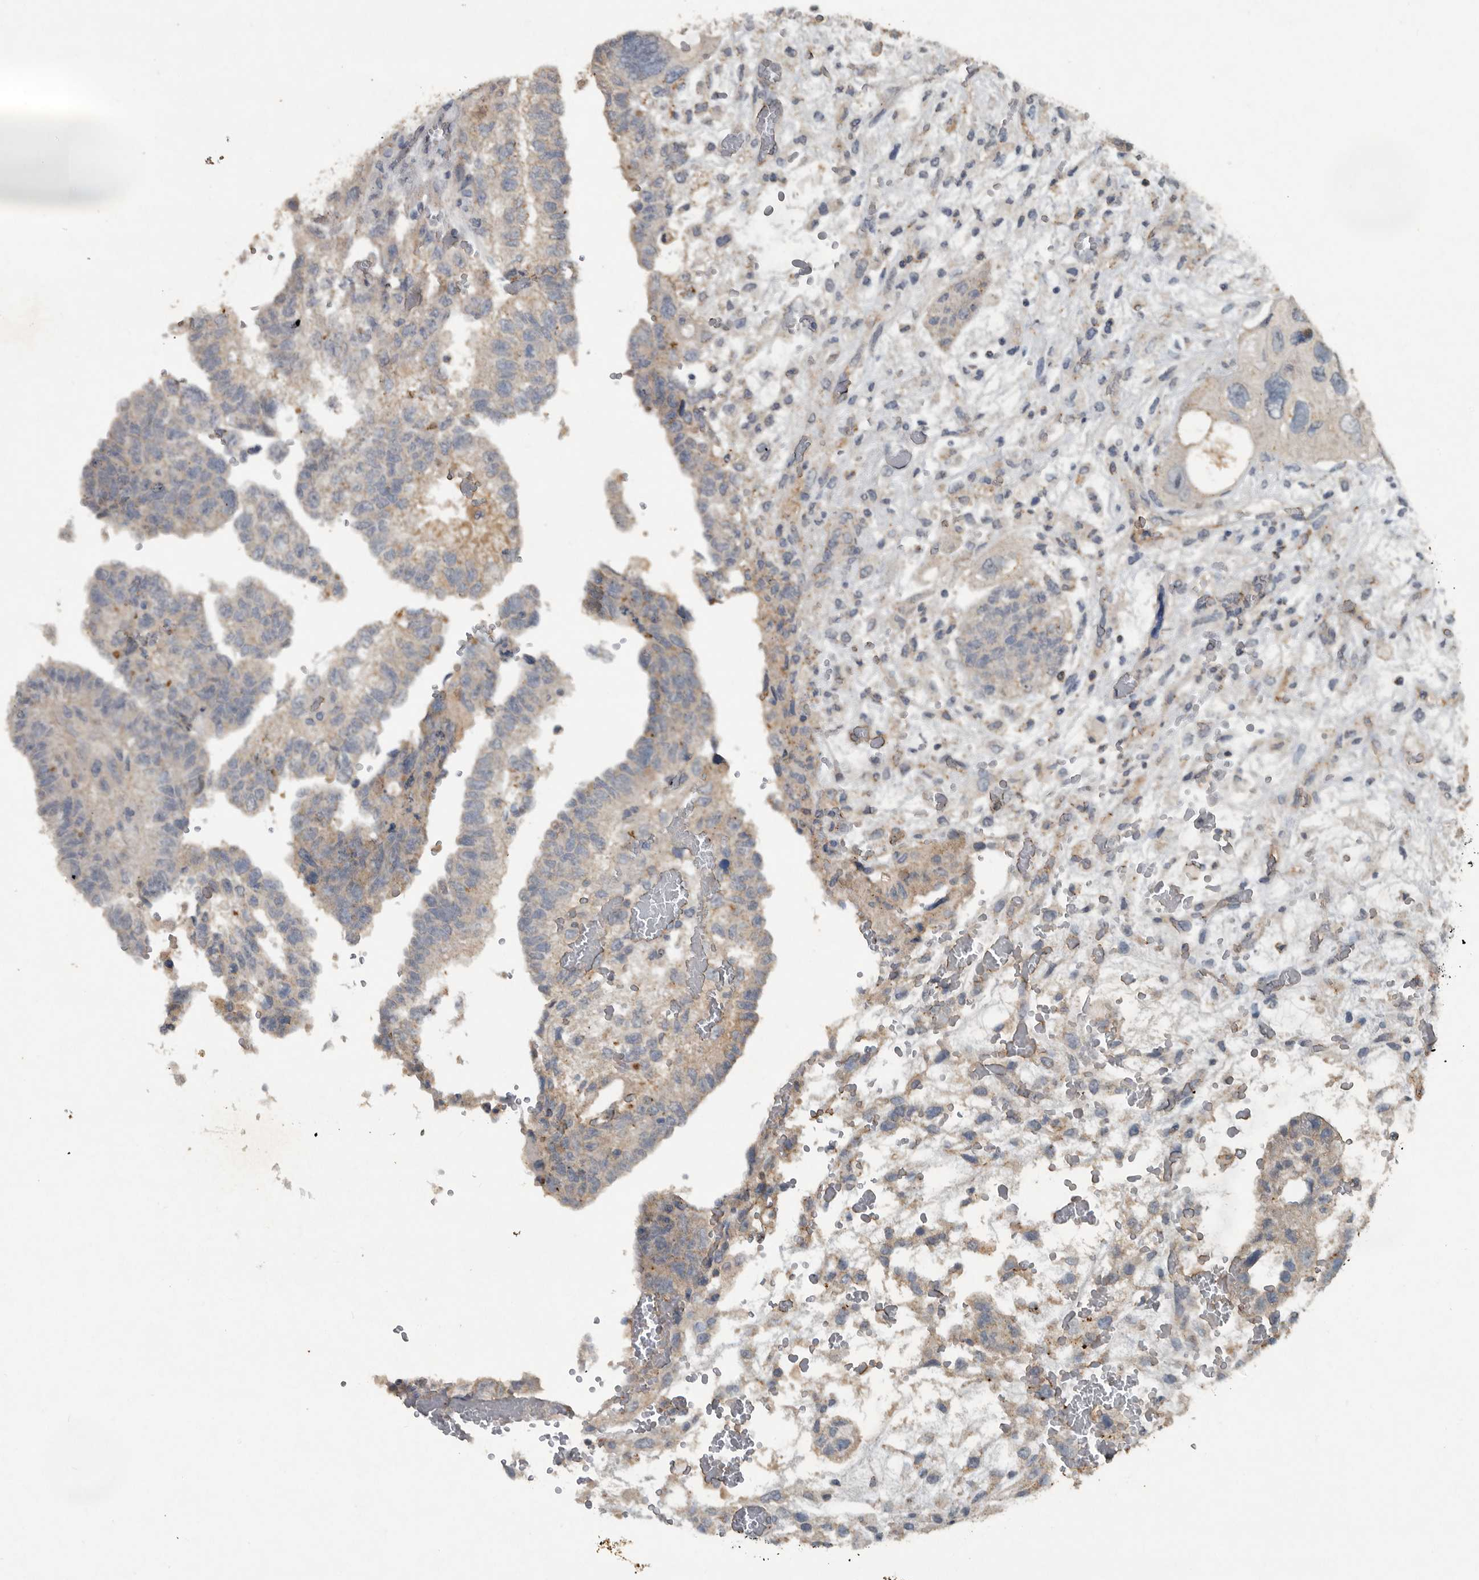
{"staining": {"intensity": "weak", "quantity": ">75%", "location": "cytoplasmic/membranous"}, "tissue": "testis cancer", "cell_type": "Tumor cells", "image_type": "cancer", "snomed": [{"axis": "morphology", "description": "Carcinoma, Embryonal, NOS"}, {"axis": "topography", "description": "Testis"}], "caption": "Immunohistochemistry micrograph of neoplastic tissue: human embryonal carcinoma (testis) stained using immunohistochemistry (IHC) exhibits low levels of weak protein expression localized specifically in the cytoplasmic/membranous of tumor cells, appearing as a cytoplasmic/membranous brown color.", "gene": "IL20", "patient": {"sex": "male", "age": 36}}